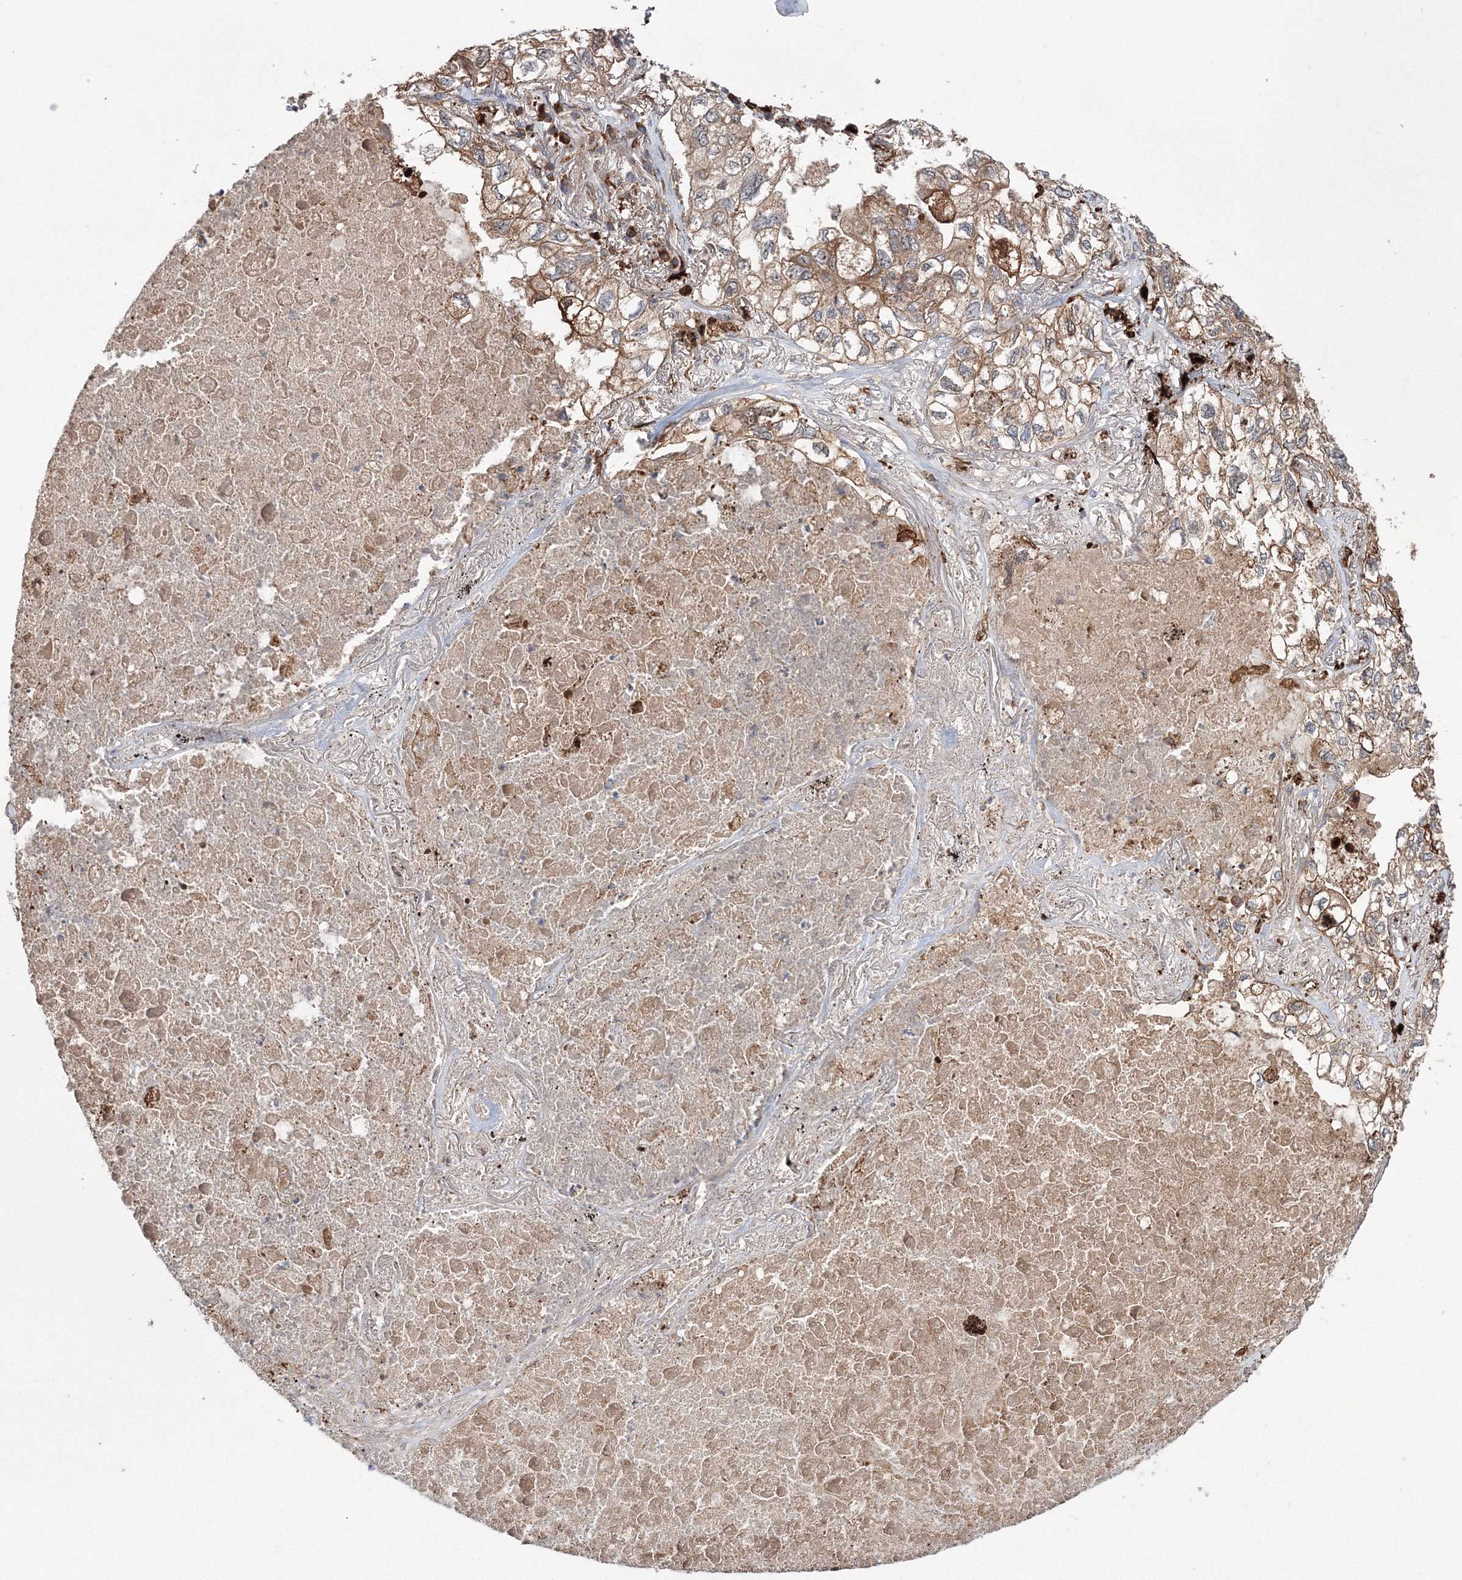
{"staining": {"intensity": "moderate", "quantity": ">75%", "location": "cytoplasmic/membranous"}, "tissue": "lung cancer", "cell_type": "Tumor cells", "image_type": "cancer", "snomed": [{"axis": "morphology", "description": "Adenocarcinoma, NOS"}, {"axis": "topography", "description": "Lung"}], "caption": "Immunohistochemical staining of lung cancer demonstrates moderate cytoplasmic/membranous protein staining in about >75% of tumor cells.", "gene": "RANBP3L", "patient": {"sex": "male", "age": 65}}